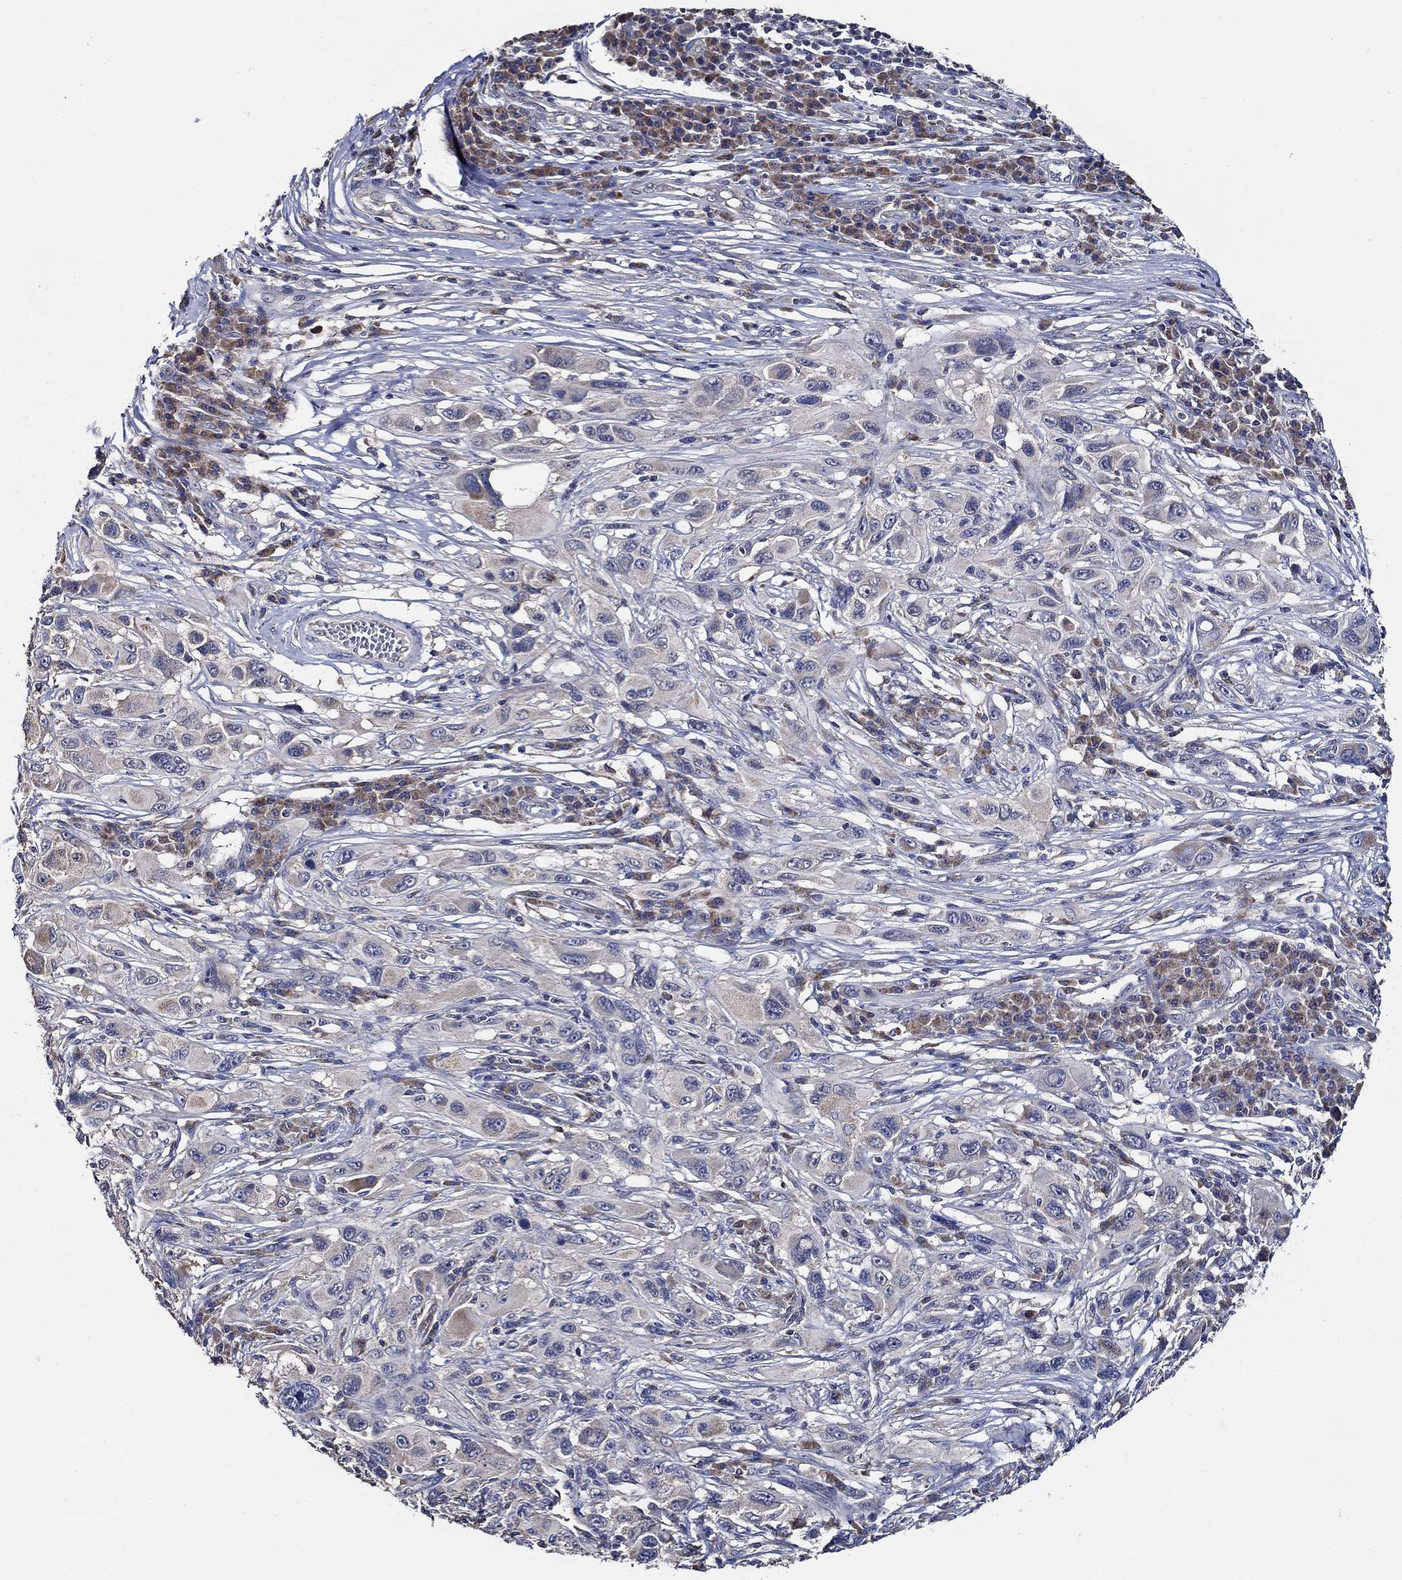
{"staining": {"intensity": "negative", "quantity": "none", "location": "none"}, "tissue": "melanoma", "cell_type": "Tumor cells", "image_type": "cancer", "snomed": [{"axis": "morphology", "description": "Malignant melanoma, NOS"}, {"axis": "topography", "description": "Skin"}], "caption": "This is a image of immunohistochemistry staining of malignant melanoma, which shows no staining in tumor cells.", "gene": "WDR53", "patient": {"sex": "male", "age": 53}}